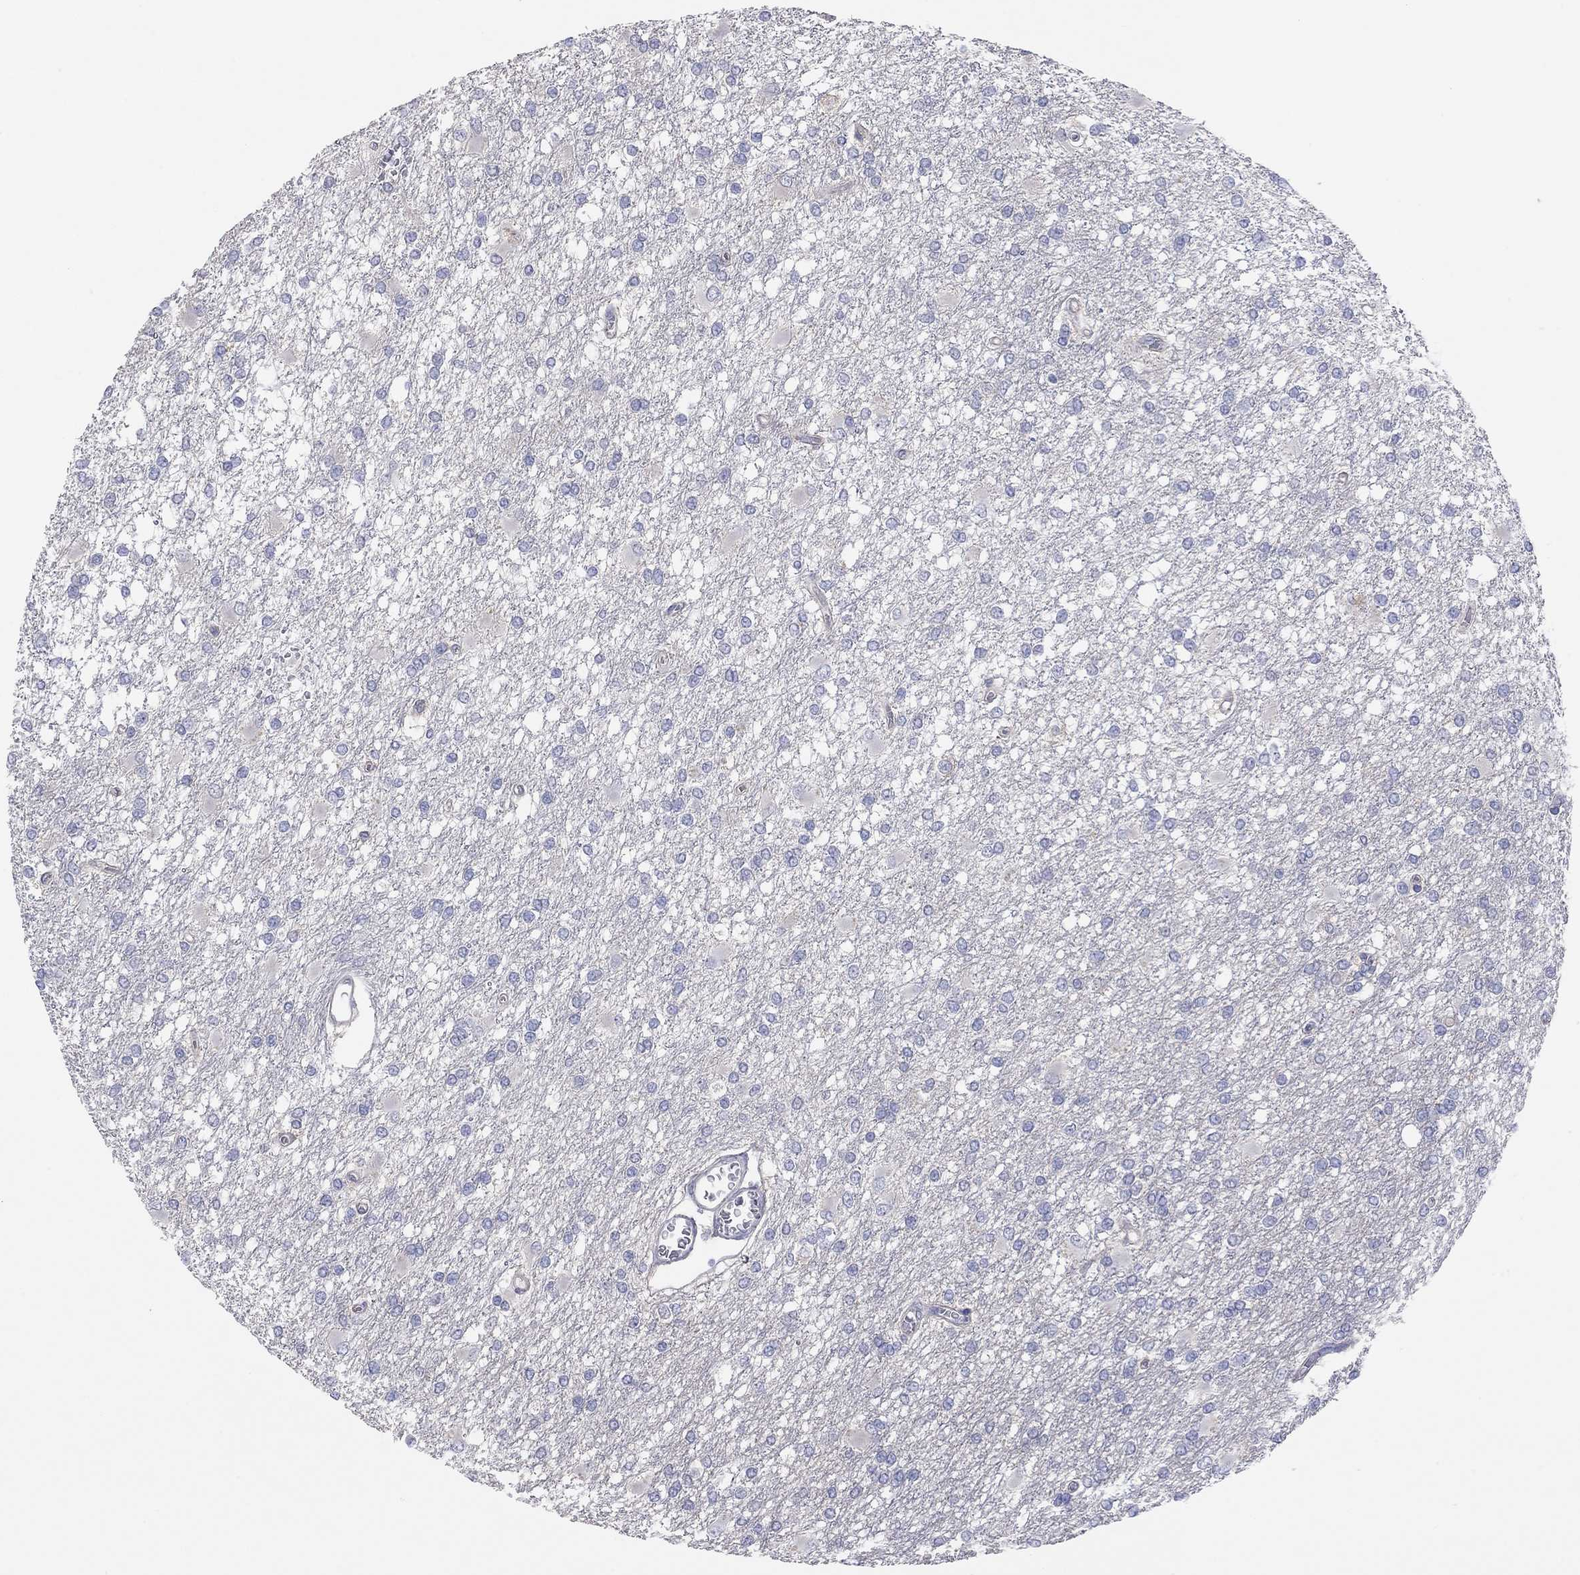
{"staining": {"intensity": "negative", "quantity": "none", "location": "none"}, "tissue": "glioma", "cell_type": "Tumor cells", "image_type": "cancer", "snomed": [{"axis": "morphology", "description": "Glioma, malignant, High grade"}, {"axis": "topography", "description": "Cerebral cortex"}], "caption": "Image shows no protein positivity in tumor cells of malignant glioma (high-grade) tissue.", "gene": "KCNB1", "patient": {"sex": "male", "age": 79}}